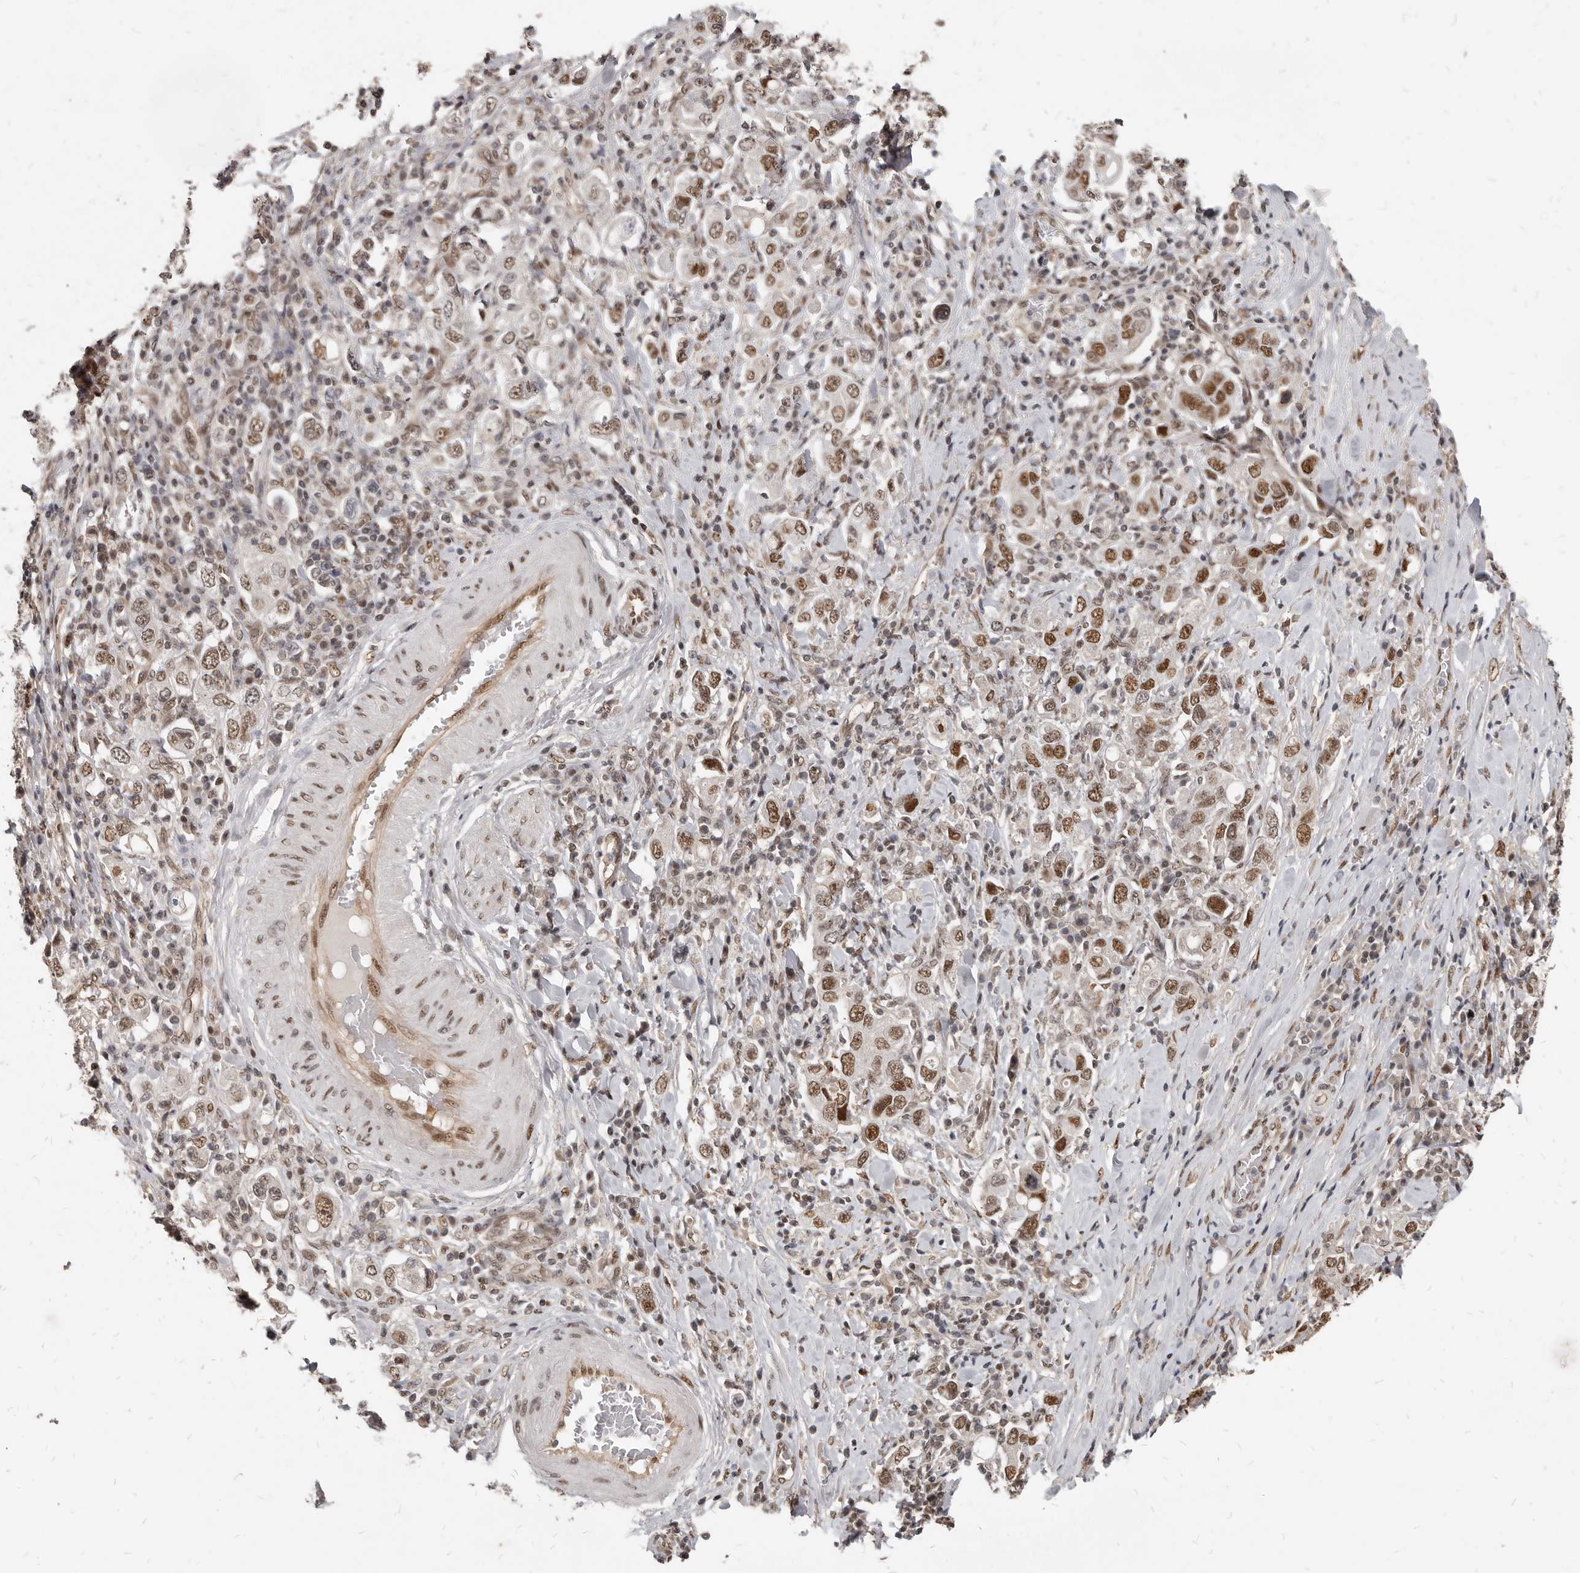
{"staining": {"intensity": "moderate", "quantity": ">75%", "location": "nuclear"}, "tissue": "stomach cancer", "cell_type": "Tumor cells", "image_type": "cancer", "snomed": [{"axis": "morphology", "description": "Adenocarcinoma, NOS"}, {"axis": "topography", "description": "Stomach, upper"}], "caption": "Moderate nuclear protein staining is seen in about >75% of tumor cells in stomach cancer. Using DAB (brown) and hematoxylin (blue) stains, captured at high magnification using brightfield microscopy.", "gene": "ATF5", "patient": {"sex": "male", "age": 62}}